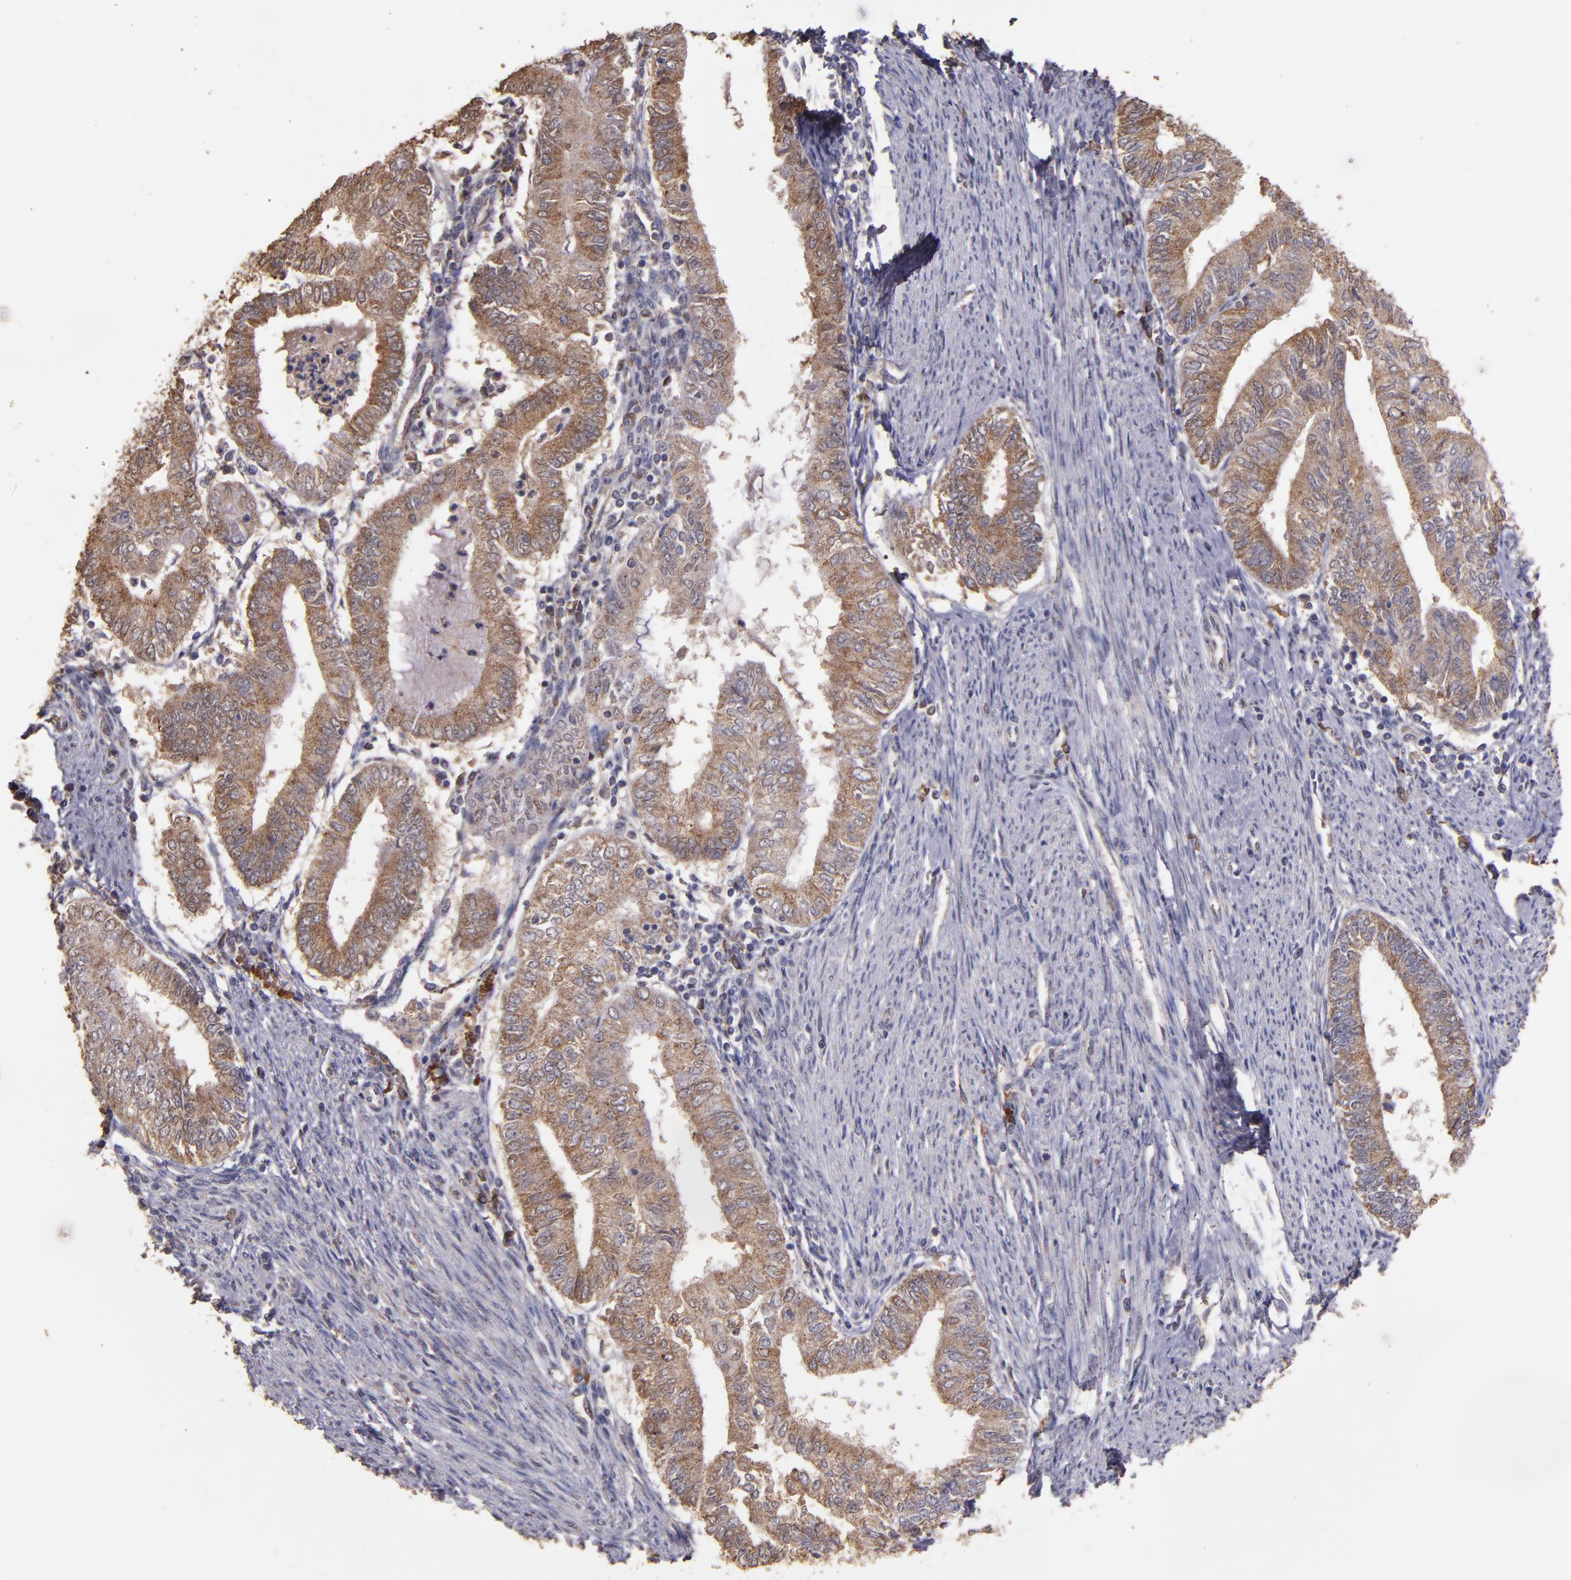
{"staining": {"intensity": "moderate", "quantity": ">75%", "location": "cytoplasmic/membranous"}, "tissue": "endometrial cancer", "cell_type": "Tumor cells", "image_type": "cancer", "snomed": [{"axis": "morphology", "description": "Adenocarcinoma, NOS"}, {"axis": "topography", "description": "Endometrium"}], "caption": "Tumor cells exhibit medium levels of moderate cytoplasmic/membranous staining in approximately >75% of cells in human adenocarcinoma (endometrial).", "gene": "HECTD1", "patient": {"sex": "female", "age": 66}}